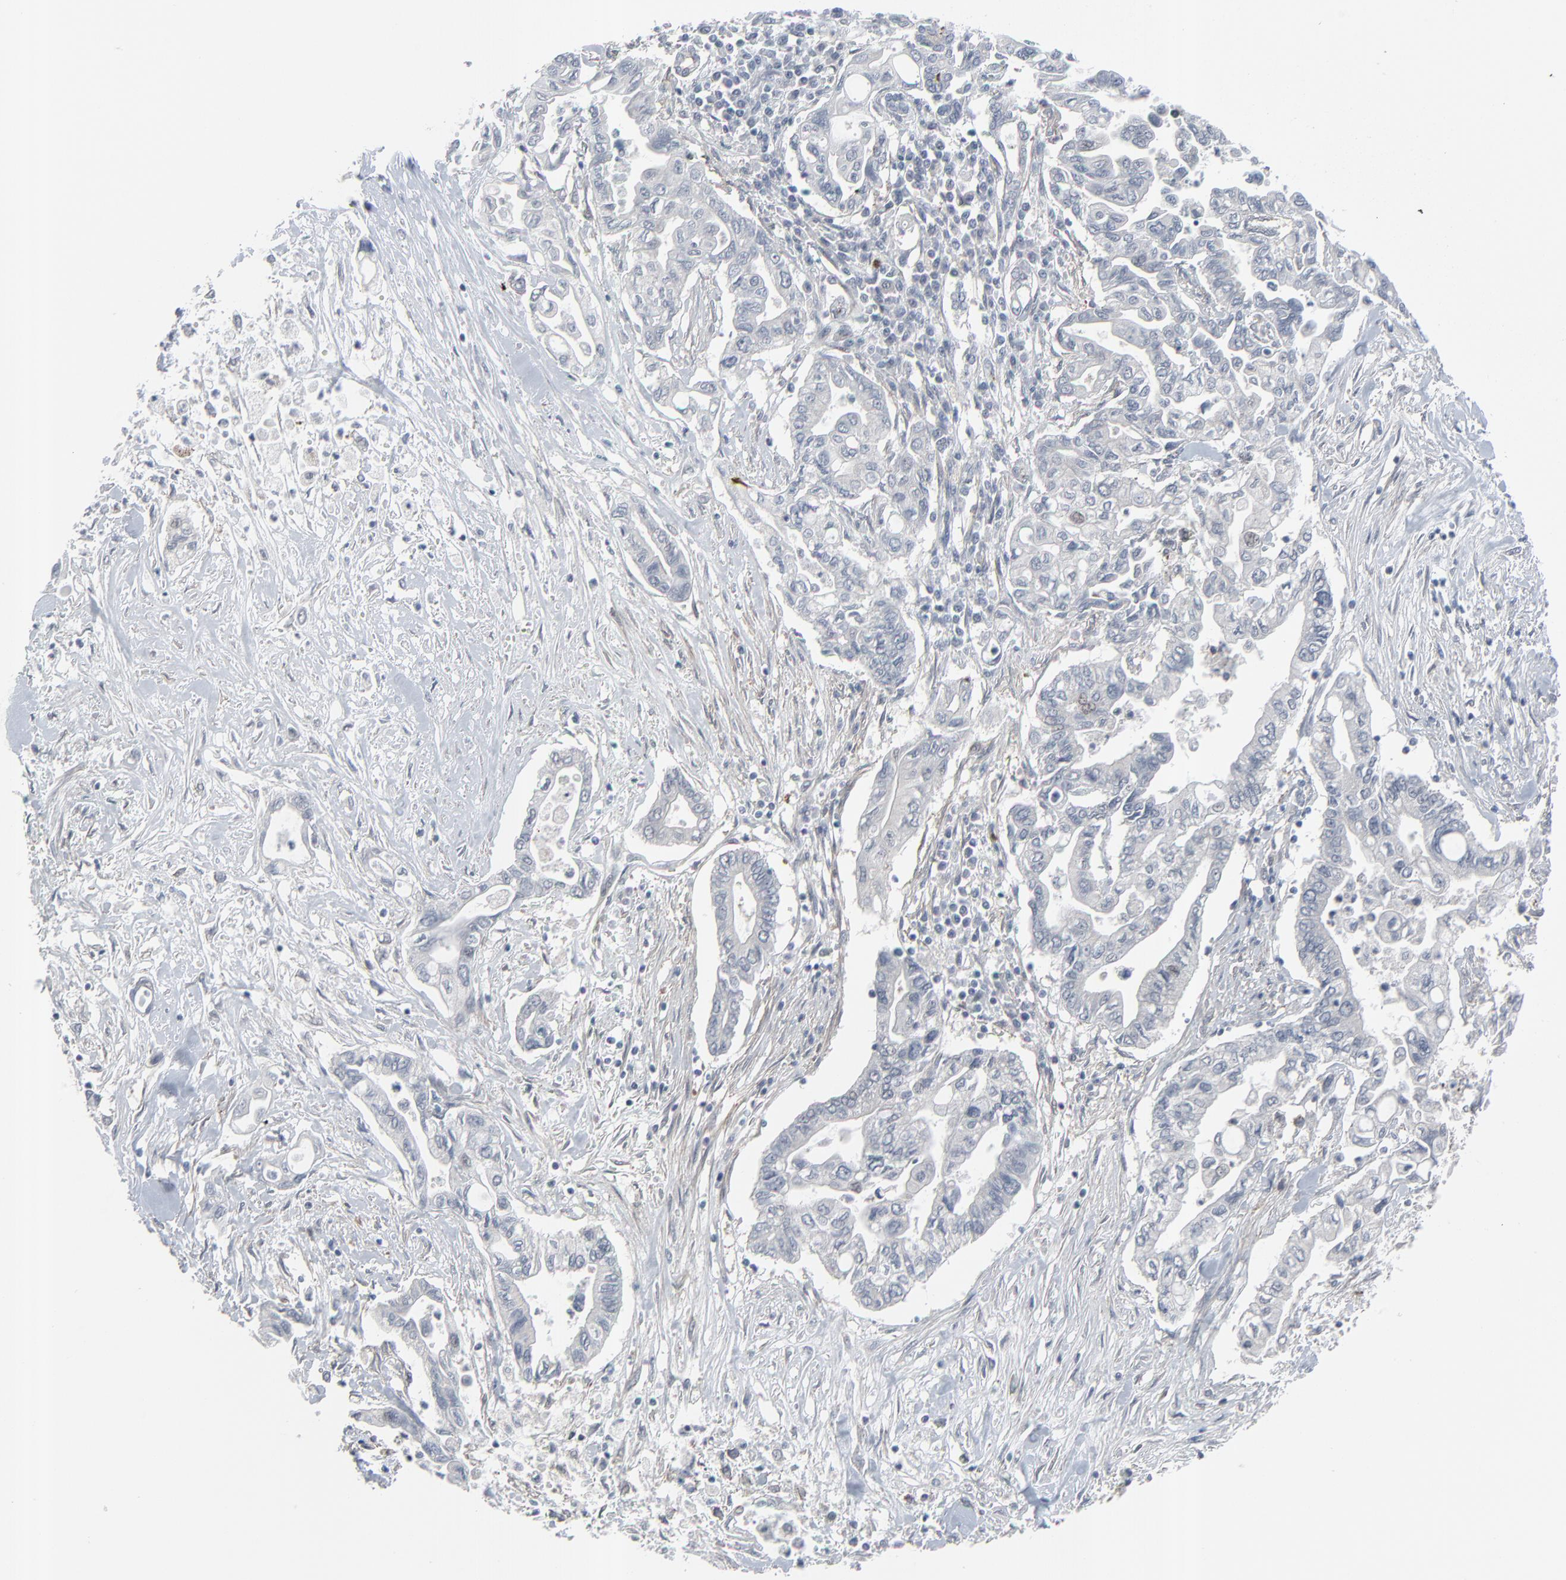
{"staining": {"intensity": "negative", "quantity": "none", "location": "none"}, "tissue": "pancreatic cancer", "cell_type": "Tumor cells", "image_type": "cancer", "snomed": [{"axis": "morphology", "description": "Adenocarcinoma, NOS"}, {"axis": "topography", "description": "Pancreas"}], "caption": "Pancreatic cancer (adenocarcinoma) stained for a protein using immunohistochemistry (IHC) exhibits no positivity tumor cells.", "gene": "NEUROD1", "patient": {"sex": "female", "age": 57}}